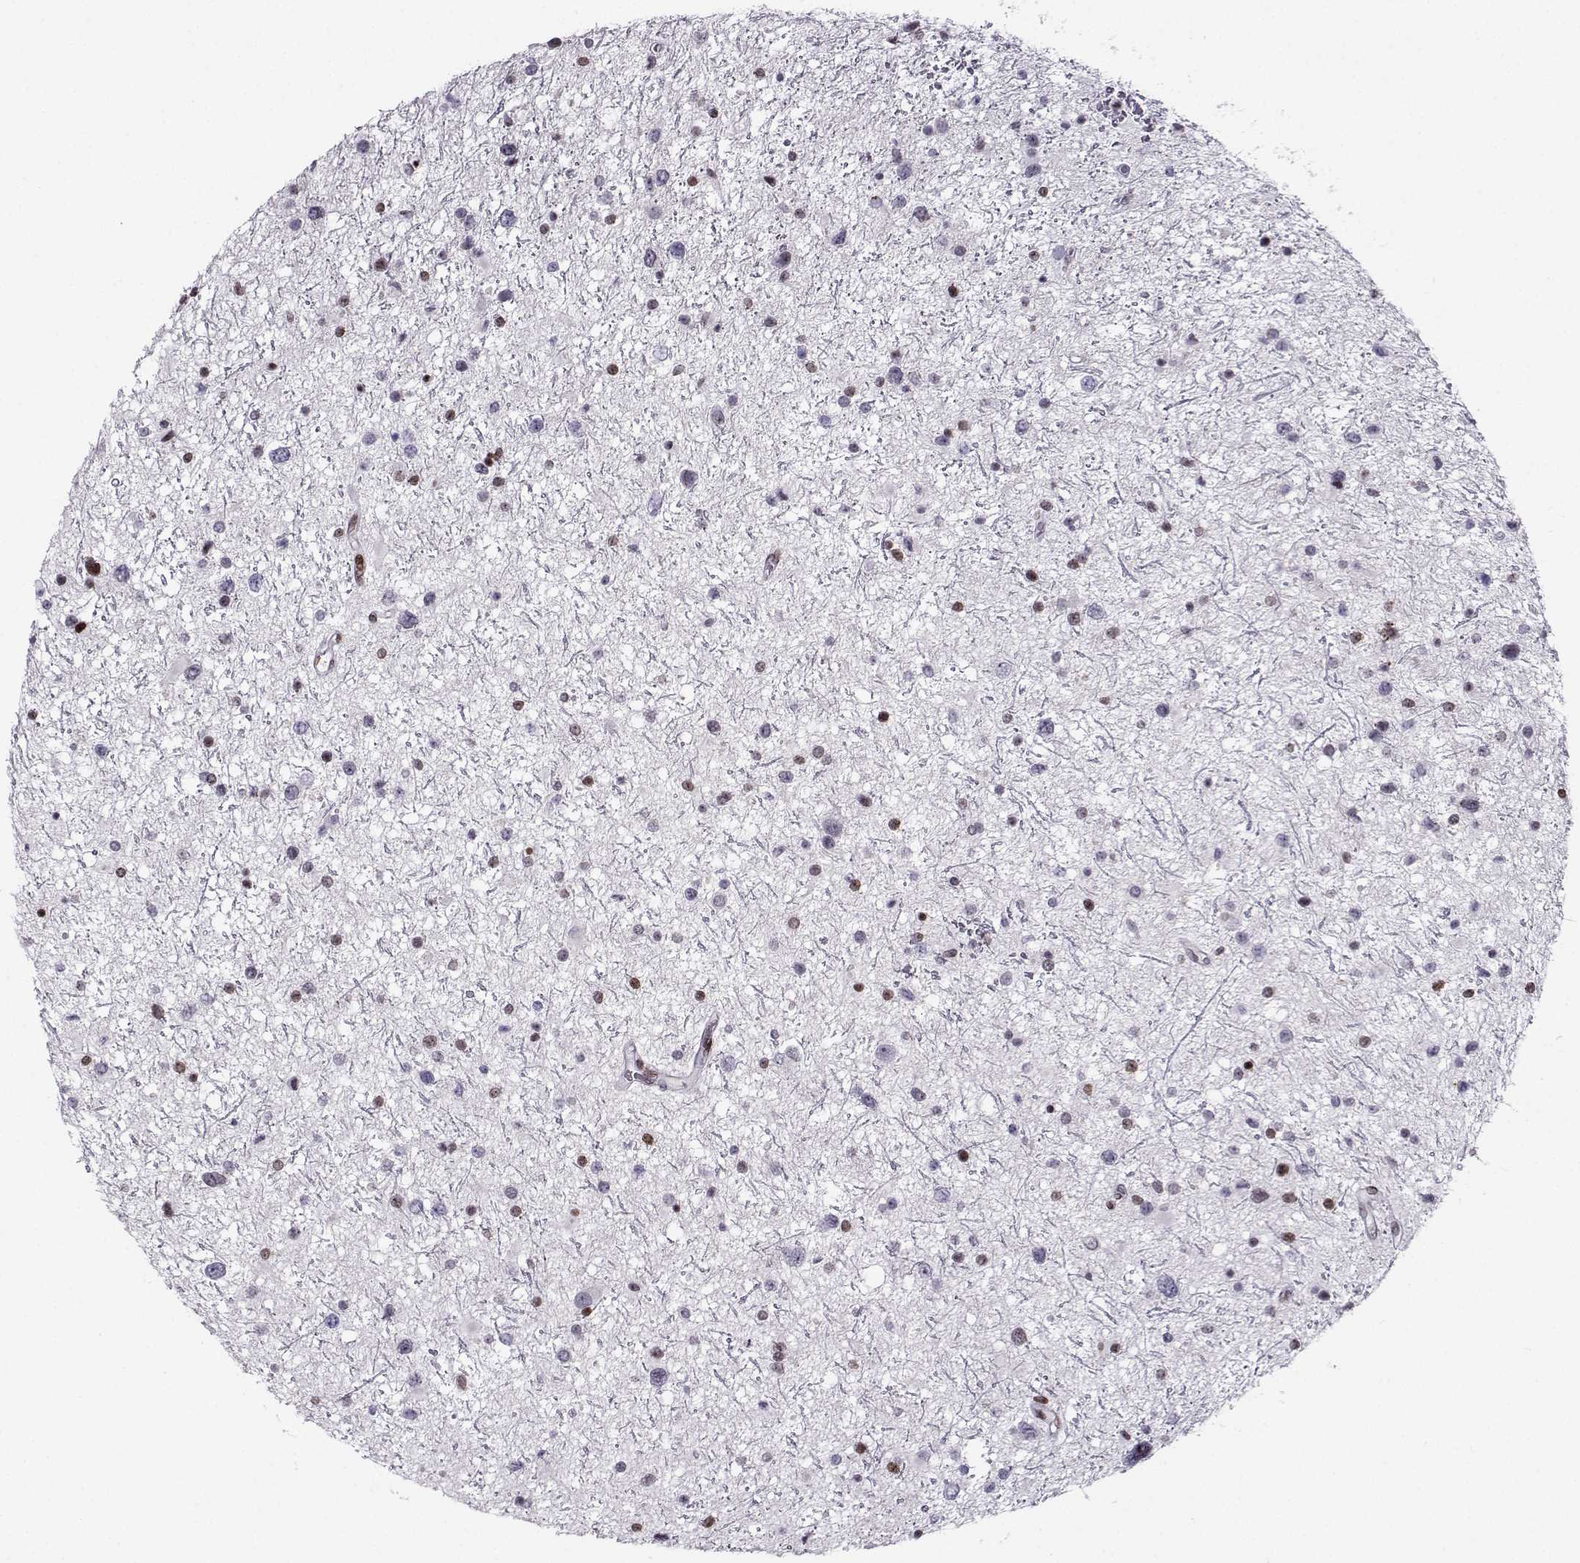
{"staining": {"intensity": "negative", "quantity": "none", "location": "none"}, "tissue": "glioma", "cell_type": "Tumor cells", "image_type": "cancer", "snomed": [{"axis": "morphology", "description": "Glioma, malignant, Low grade"}, {"axis": "topography", "description": "Brain"}], "caption": "The micrograph demonstrates no staining of tumor cells in malignant glioma (low-grade). (Stains: DAB (3,3'-diaminobenzidine) immunohistochemistry with hematoxylin counter stain, Microscopy: brightfield microscopy at high magnification).", "gene": "ZNF19", "patient": {"sex": "female", "age": 32}}